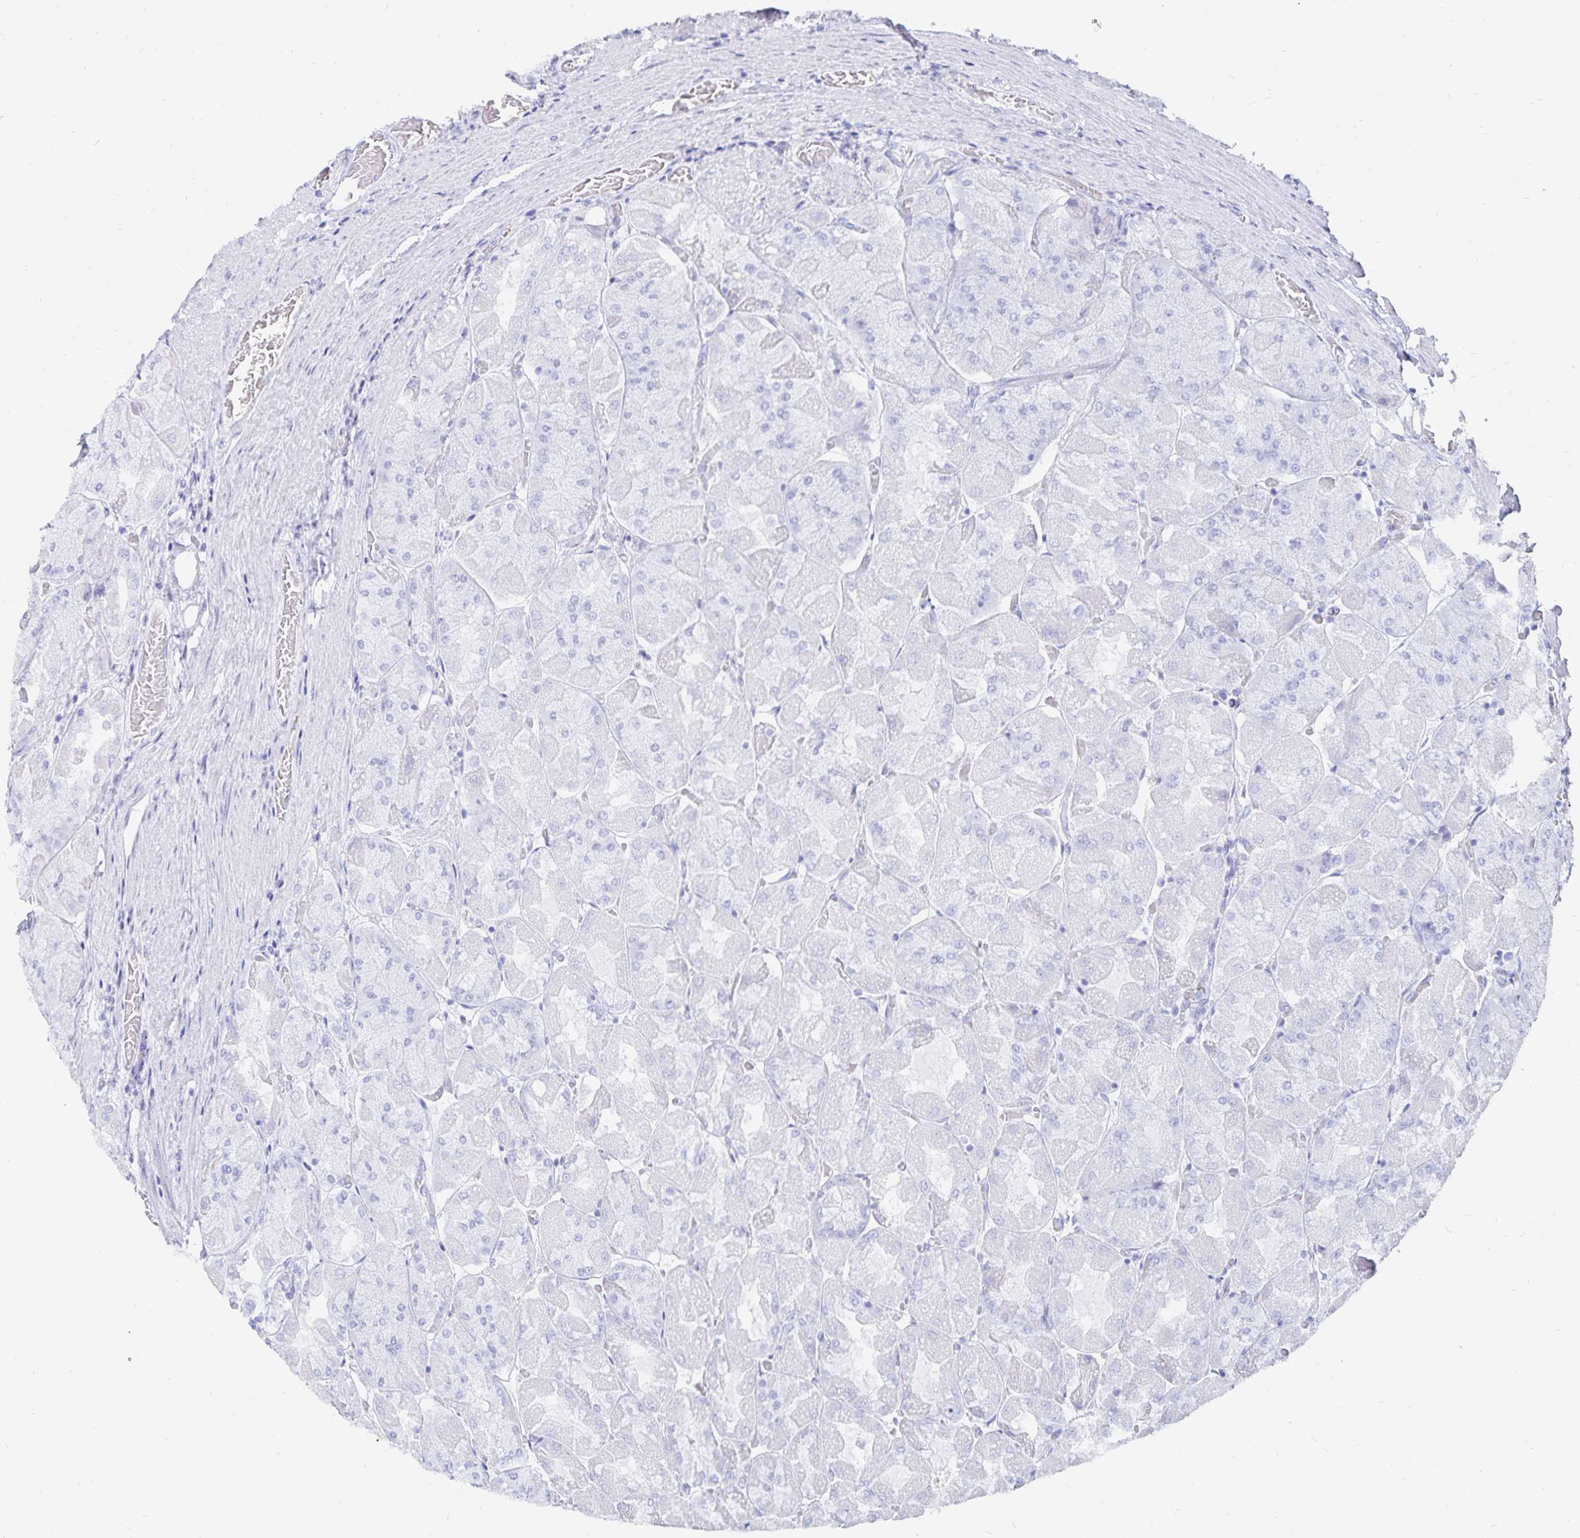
{"staining": {"intensity": "negative", "quantity": "none", "location": "none"}, "tissue": "stomach", "cell_type": "Glandular cells", "image_type": "normal", "snomed": [{"axis": "morphology", "description": "Normal tissue, NOS"}, {"axis": "topography", "description": "Stomach"}], "caption": "IHC photomicrograph of unremarkable stomach: human stomach stained with DAB (3,3'-diaminobenzidine) displays no significant protein staining in glandular cells.", "gene": "INSL5", "patient": {"sex": "female", "age": 61}}